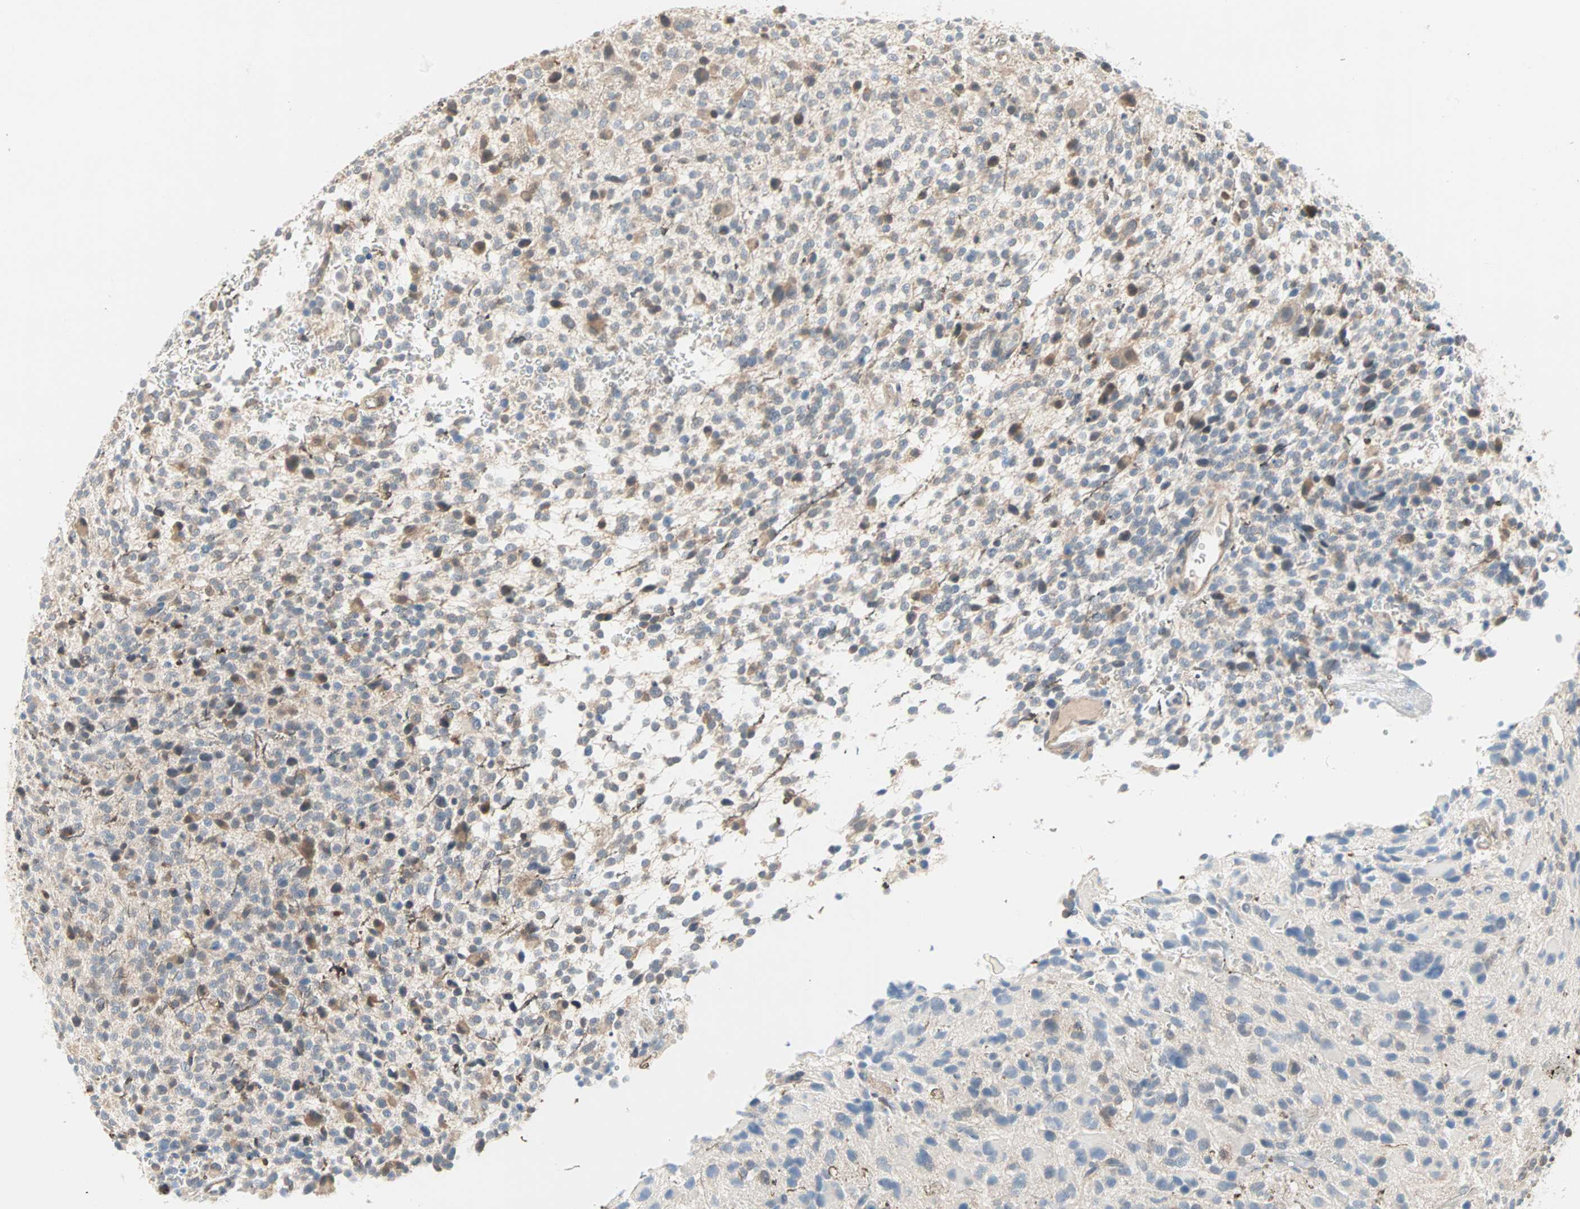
{"staining": {"intensity": "moderate", "quantity": "25%-75%", "location": "cytoplasmic/membranous"}, "tissue": "glioma", "cell_type": "Tumor cells", "image_type": "cancer", "snomed": [{"axis": "morphology", "description": "Glioma, malignant, High grade"}, {"axis": "topography", "description": "Brain"}], "caption": "Immunohistochemical staining of human malignant glioma (high-grade) demonstrates medium levels of moderate cytoplasmic/membranous positivity in about 25%-75% of tumor cells.", "gene": "MPI", "patient": {"sex": "male", "age": 48}}